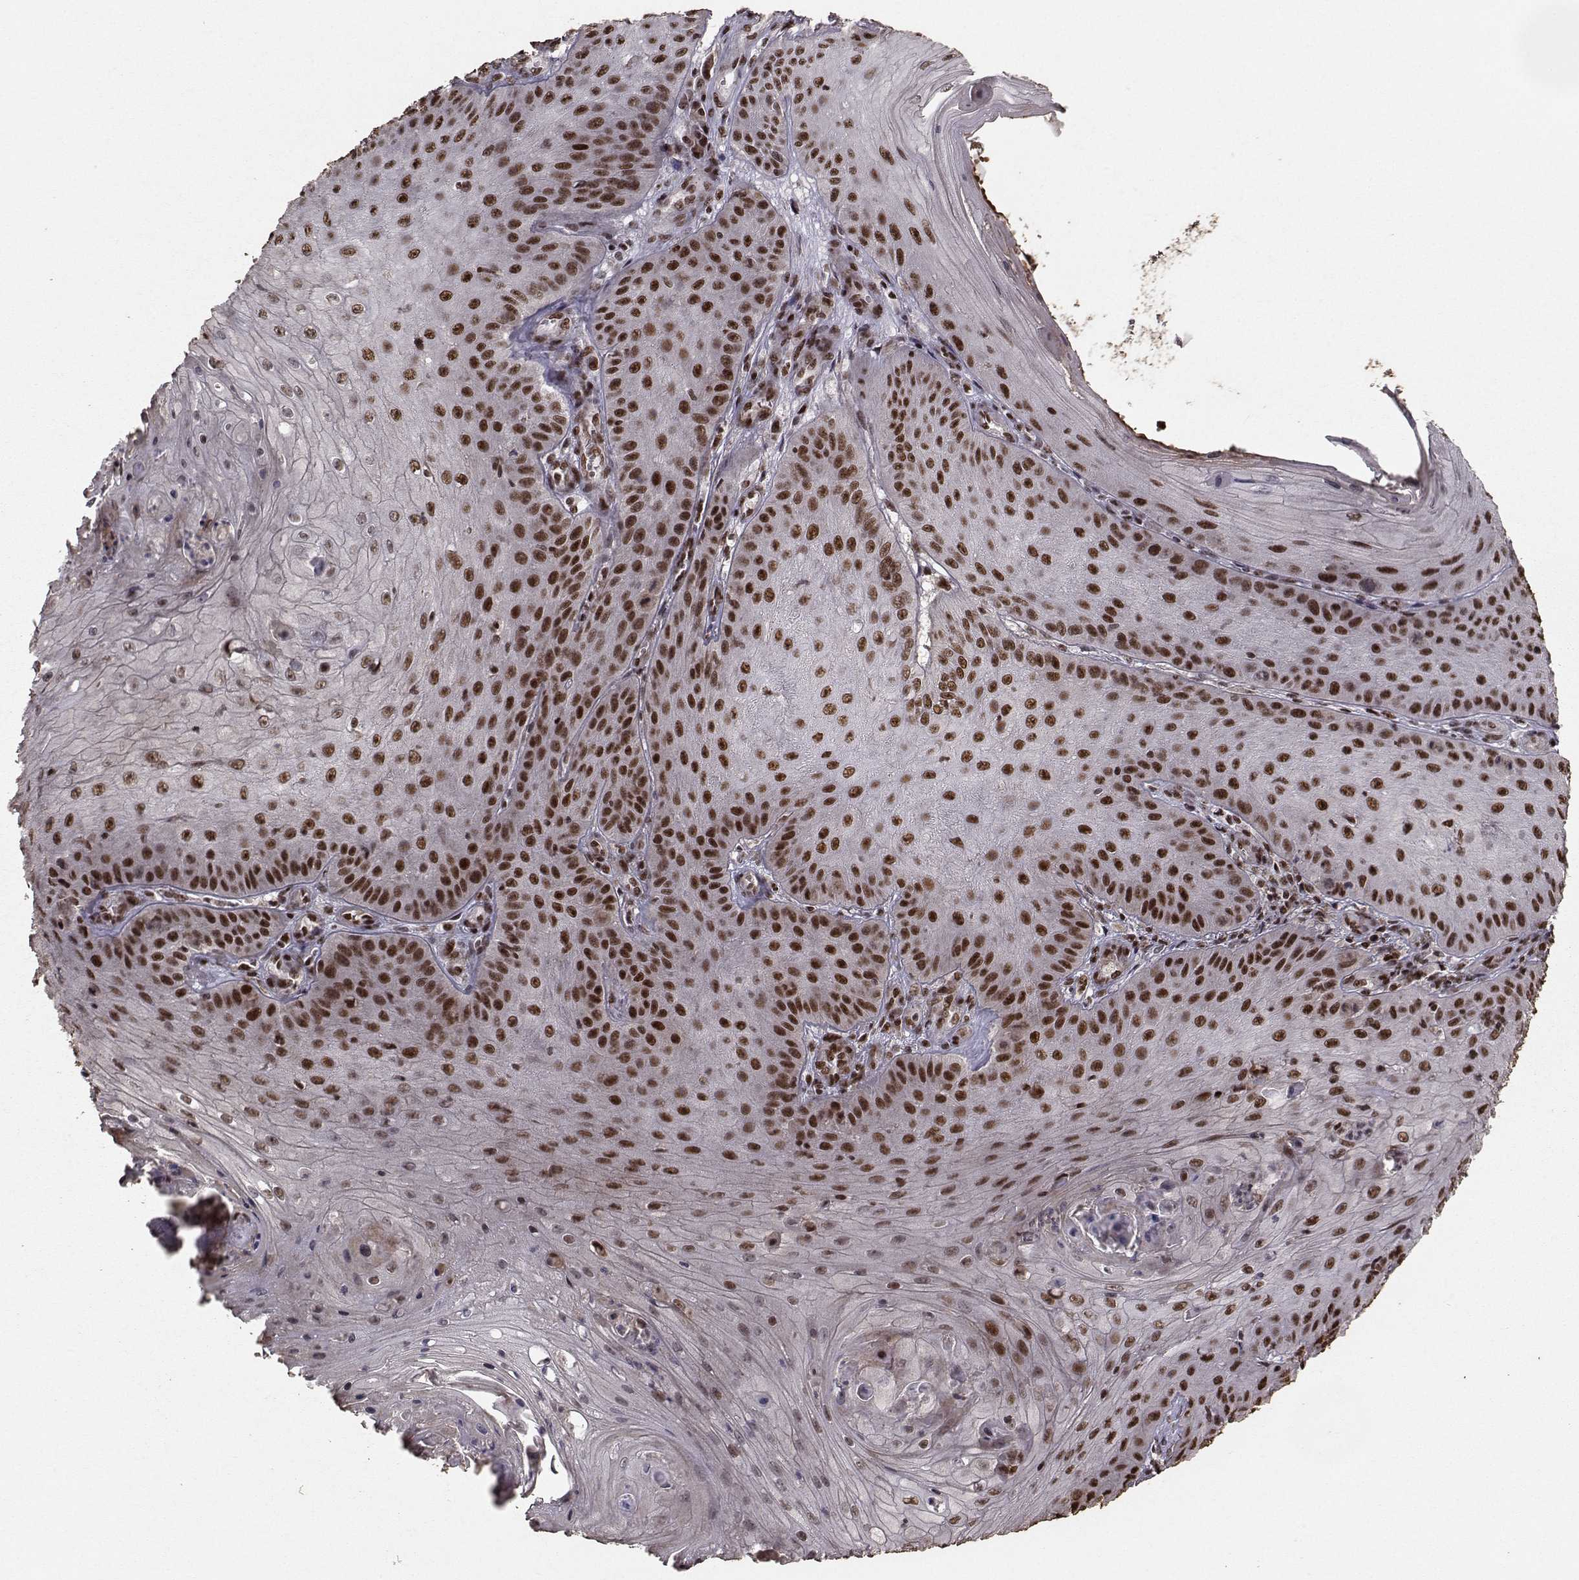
{"staining": {"intensity": "strong", "quantity": "25%-75%", "location": "nuclear"}, "tissue": "skin cancer", "cell_type": "Tumor cells", "image_type": "cancer", "snomed": [{"axis": "morphology", "description": "Squamous cell carcinoma, NOS"}, {"axis": "topography", "description": "Skin"}], "caption": "Skin squamous cell carcinoma stained with immunohistochemistry (IHC) exhibits strong nuclear positivity in about 25%-75% of tumor cells. The protein of interest is stained brown, and the nuclei are stained in blue (DAB IHC with brightfield microscopy, high magnification).", "gene": "SF1", "patient": {"sex": "male", "age": 70}}